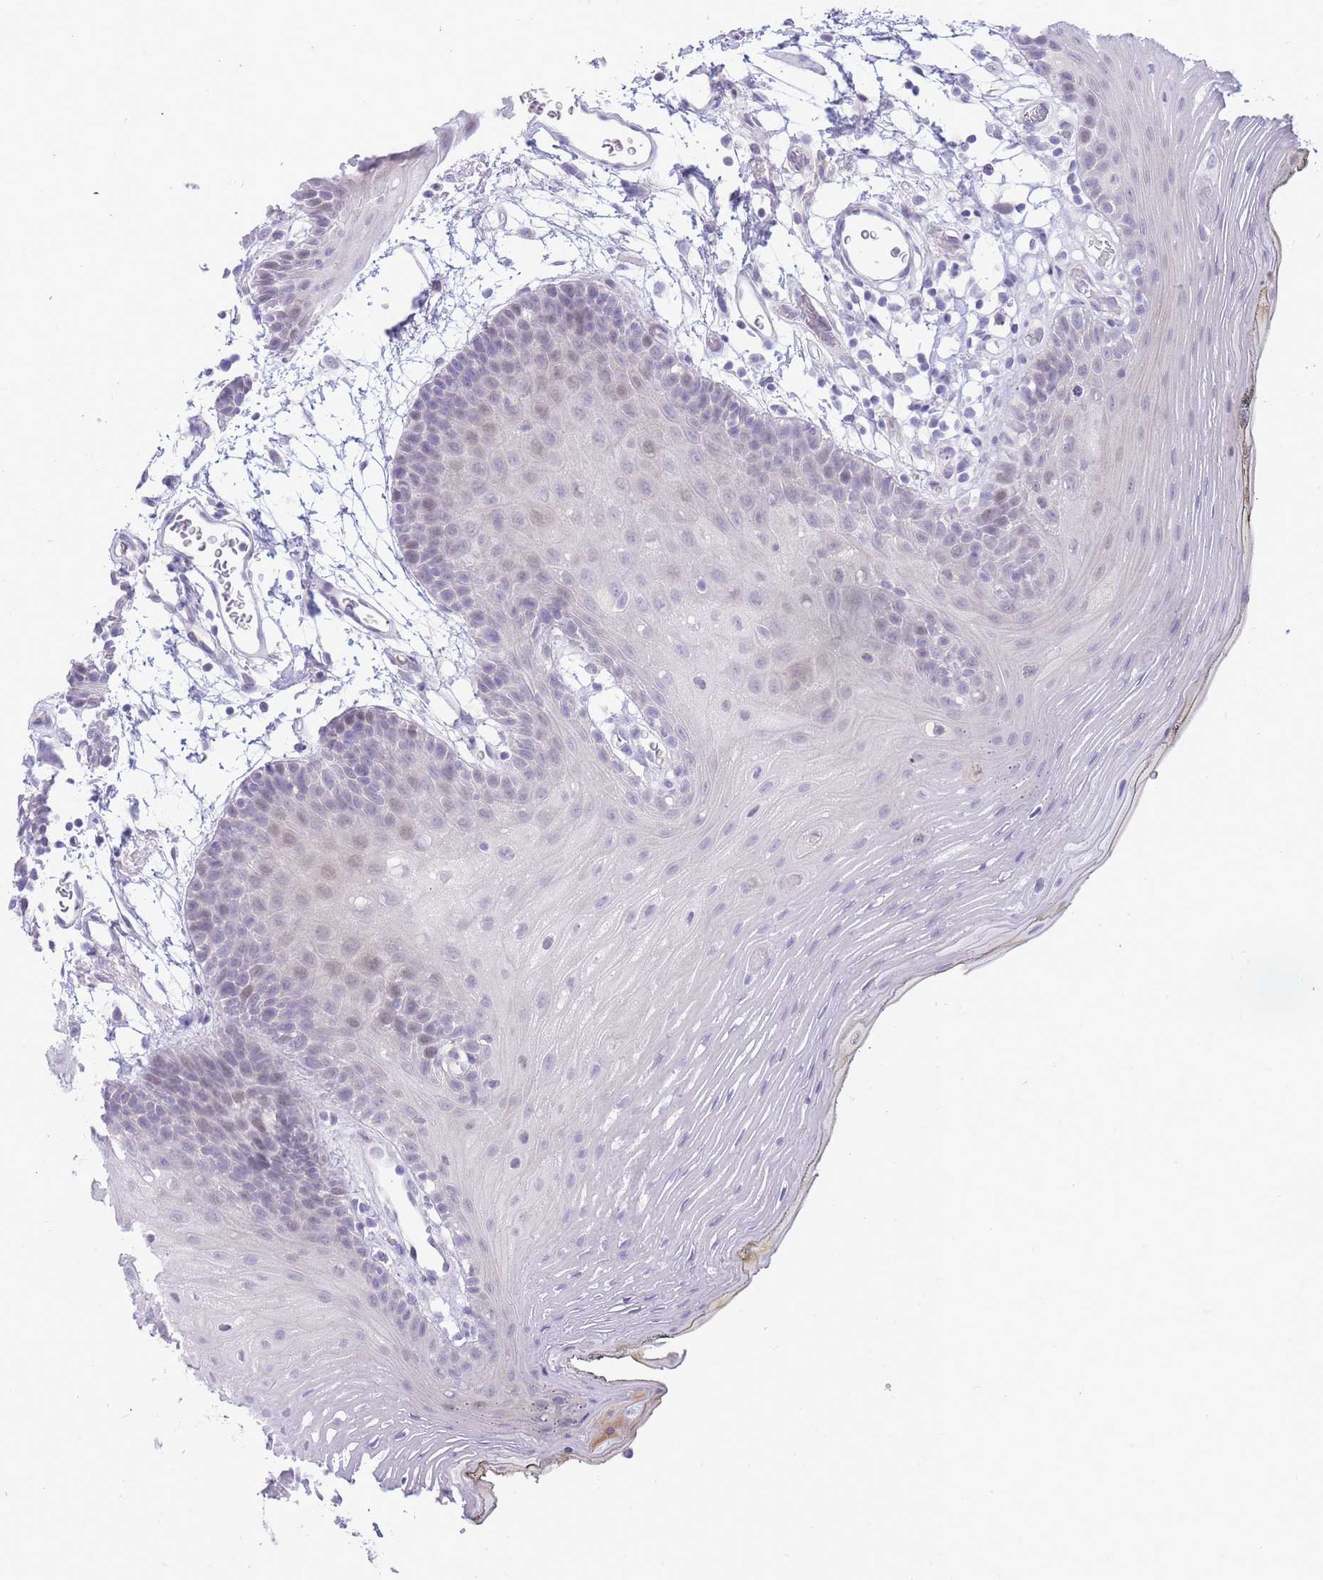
{"staining": {"intensity": "weak", "quantity": "<25%", "location": "nuclear"}, "tissue": "oral mucosa", "cell_type": "Squamous epithelial cells", "image_type": "normal", "snomed": [{"axis": "morphology", "description": "Normal tissue, NOS"}, {"axis": "topography", "description": "Oral tissue"}, {"axis": "topography", "description": "Tounge, NOS"}], "caption": "Image shows no significant protein staining in squamous epithelial cells of benign oral mucosa.", "gene": "PRR23A", "patient": {"sex": "female", "age": 81}}